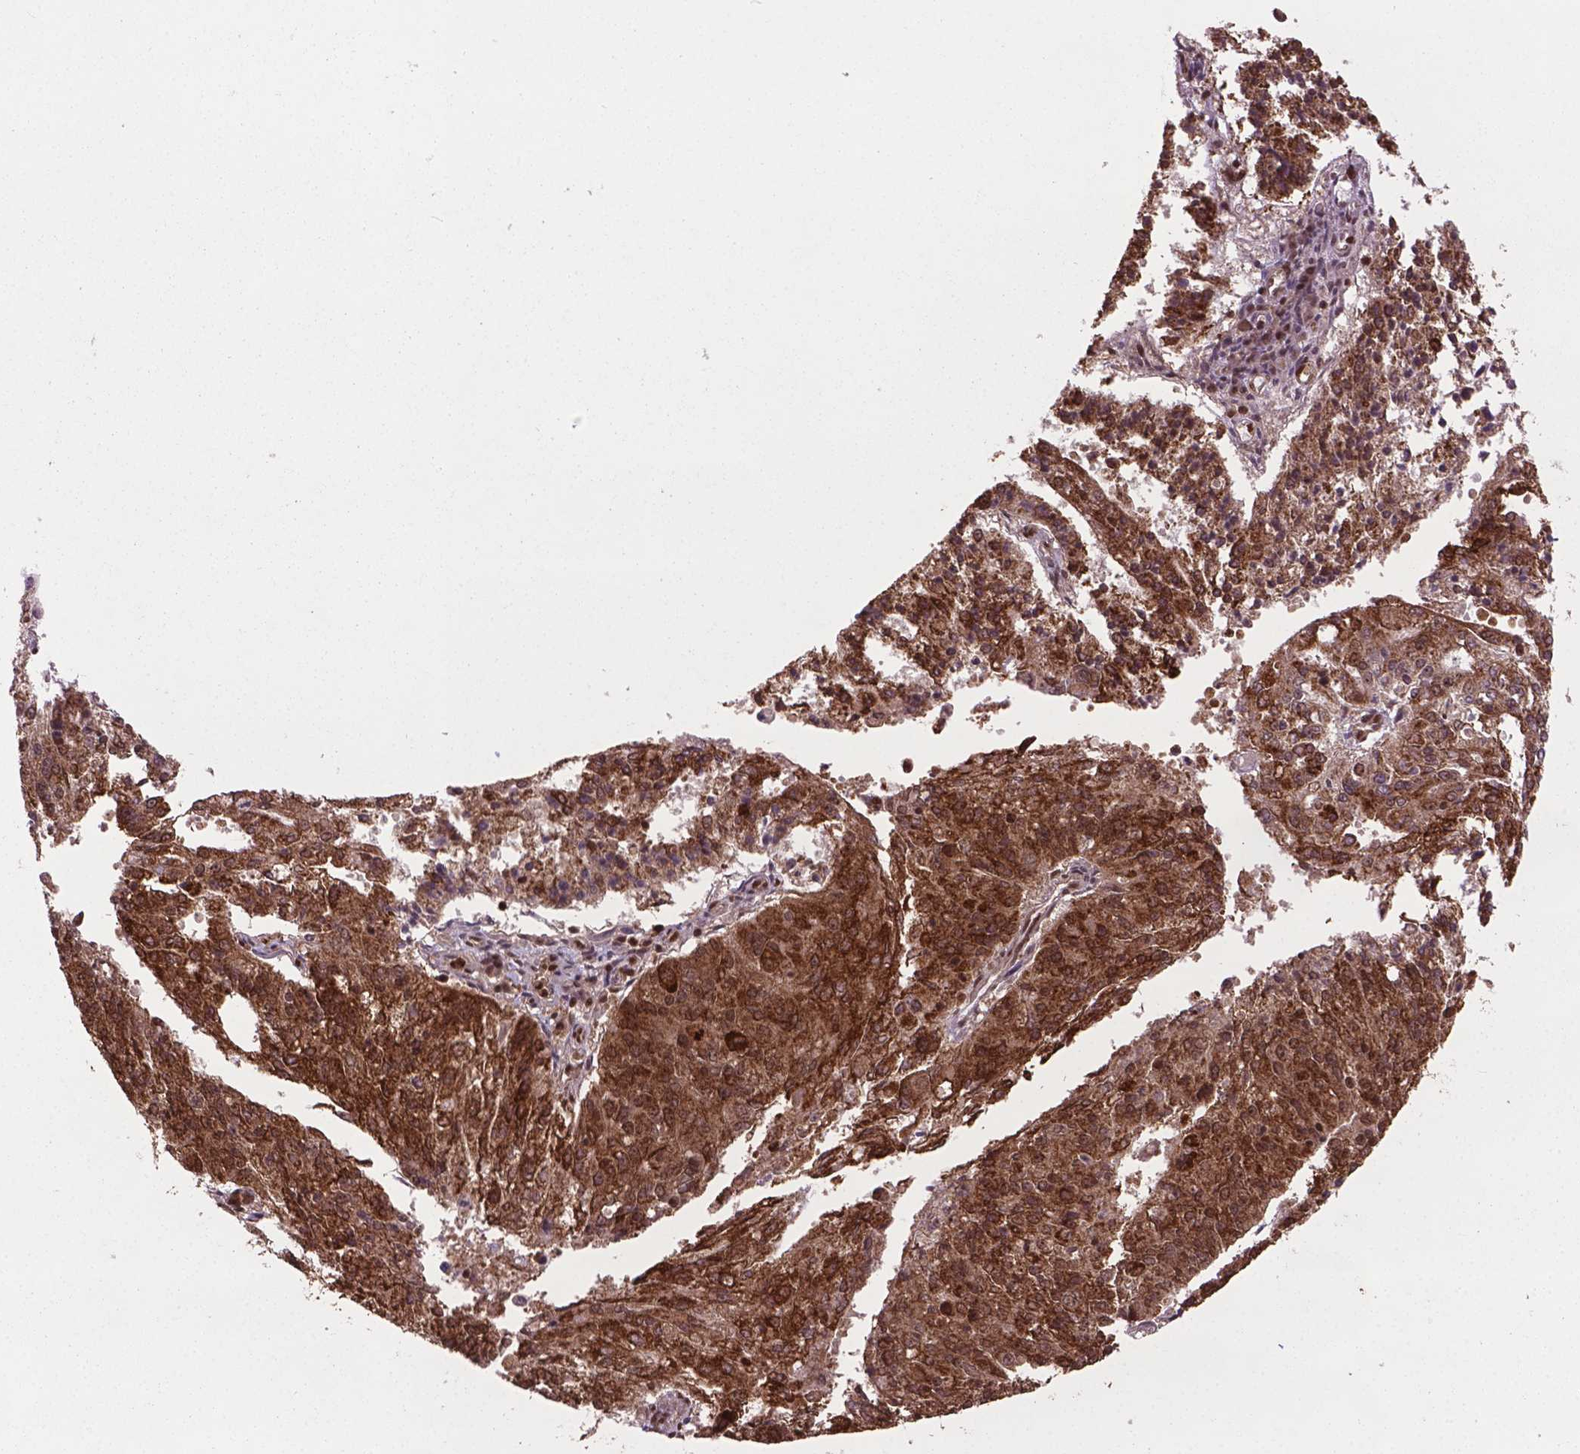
{"staining": {"intensity": "strong", "quantity": ">75%", "location": "cytoplasmic/membranous,nuclear"}, "tissue": "endometrial cancer", "cell_type": "Tumor cells", "image_type": "cancer", "snomed": [{"axis": "morphology", "description": "Adenocarcinoma, NOS"}, {"axis": "topography", "description": "Endometrium"}], "caption": "Immunohistochemical staining of adenocarcinoma (endometrial) displays high levels of strong cytoplasmic/membranous and nuclear protein positivity in approximately >75% of tumor cells.", "gene": "SIRT6", "patient": {"sex": "female", "age": 82}}